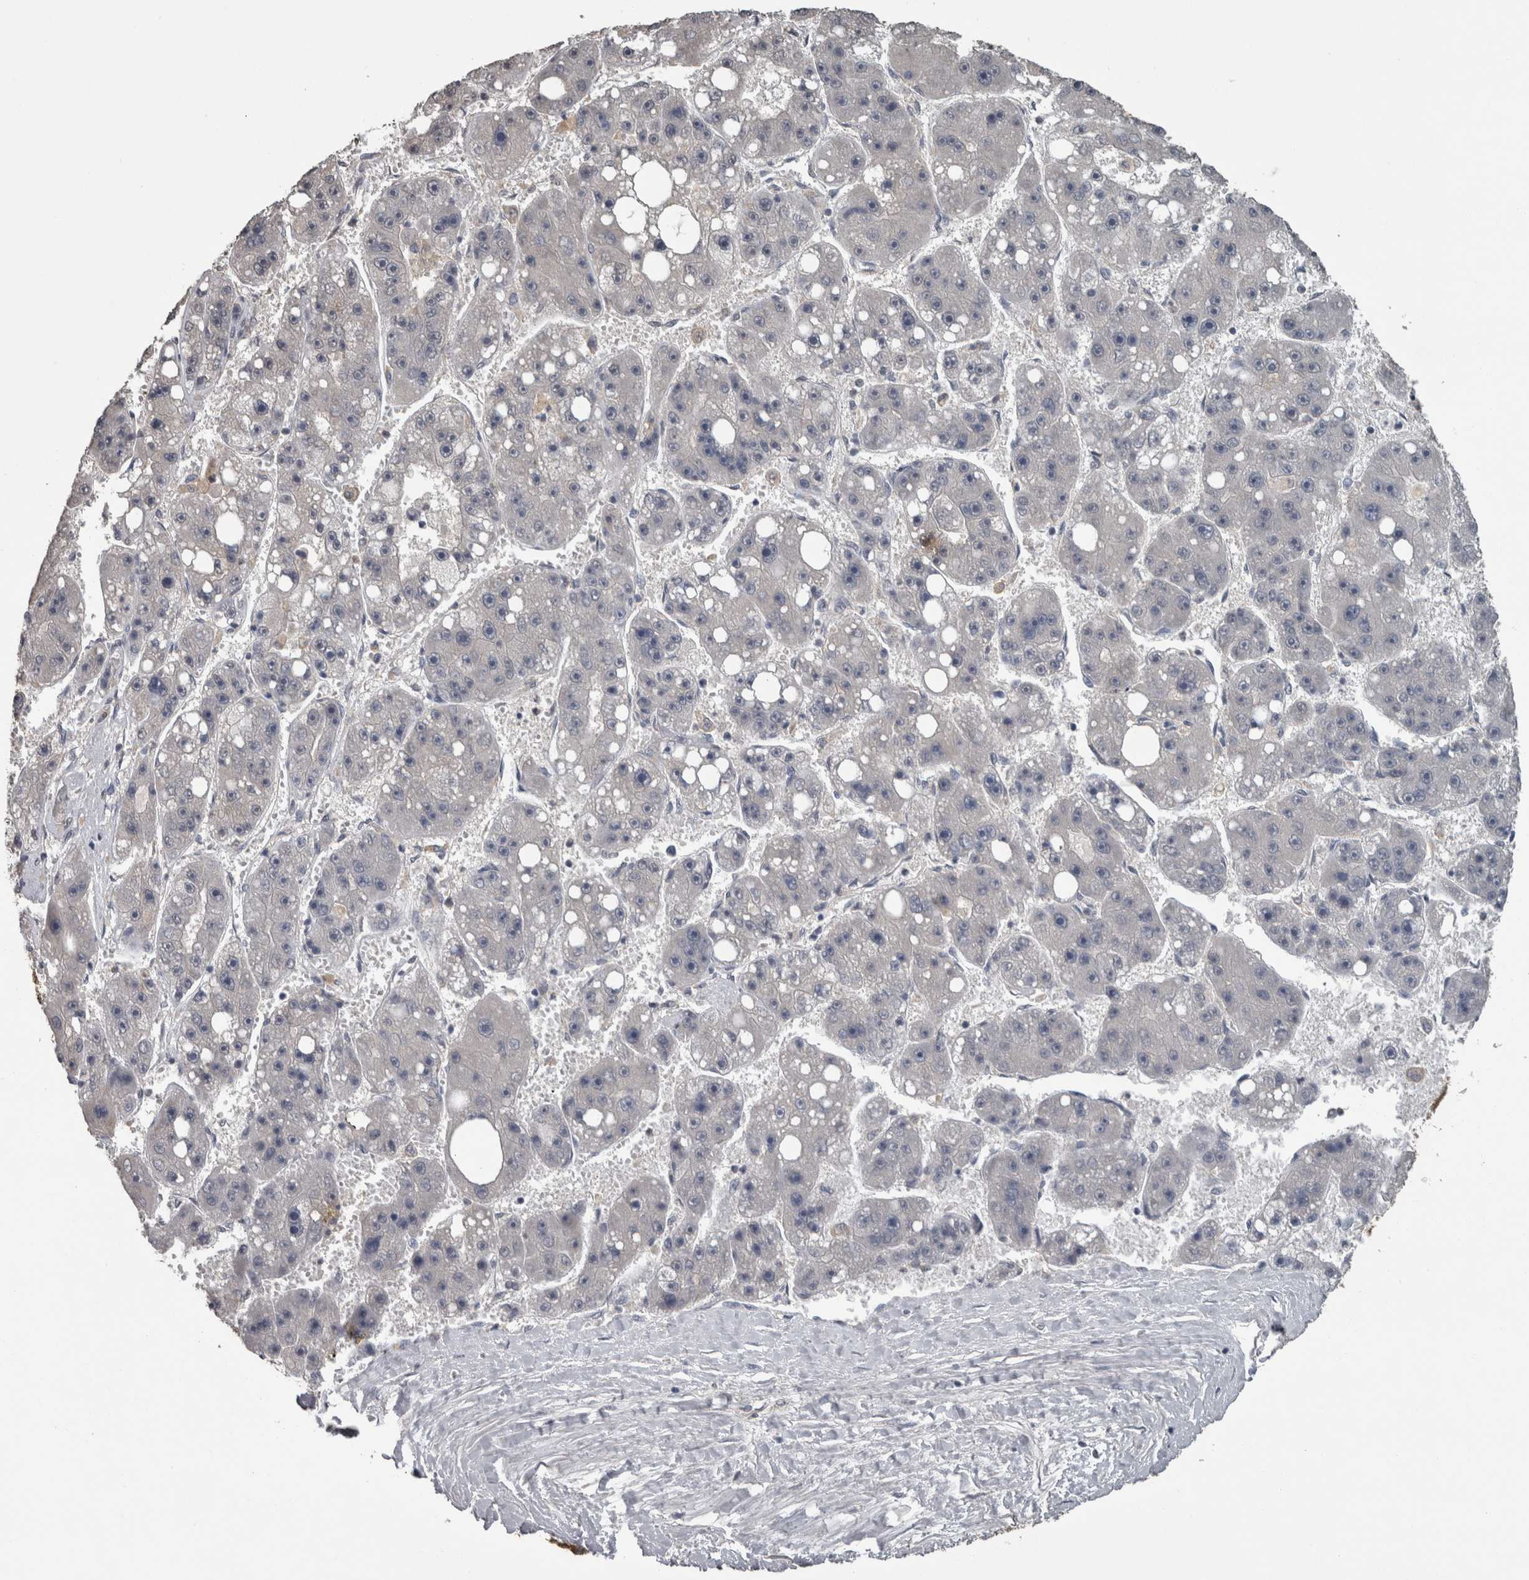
{"staining": {"intensity": "negative", "quantity": "none", "location": "none"}, "tissue": "liver cancer", "cell_type": "Tumor cells", "image_type": "cancer", "snomed": [{"axis": "morphology", "description": "Carcinoma, Hepatocellular, NOS"}, {"axis": "topography", "description": "Liver"}], "caption": "The micrograph exhibits no significant staining in tumor cells of liver cancer.", "gene": "PIK3AP1", "patient": {"sex": "female", "age": 61}}